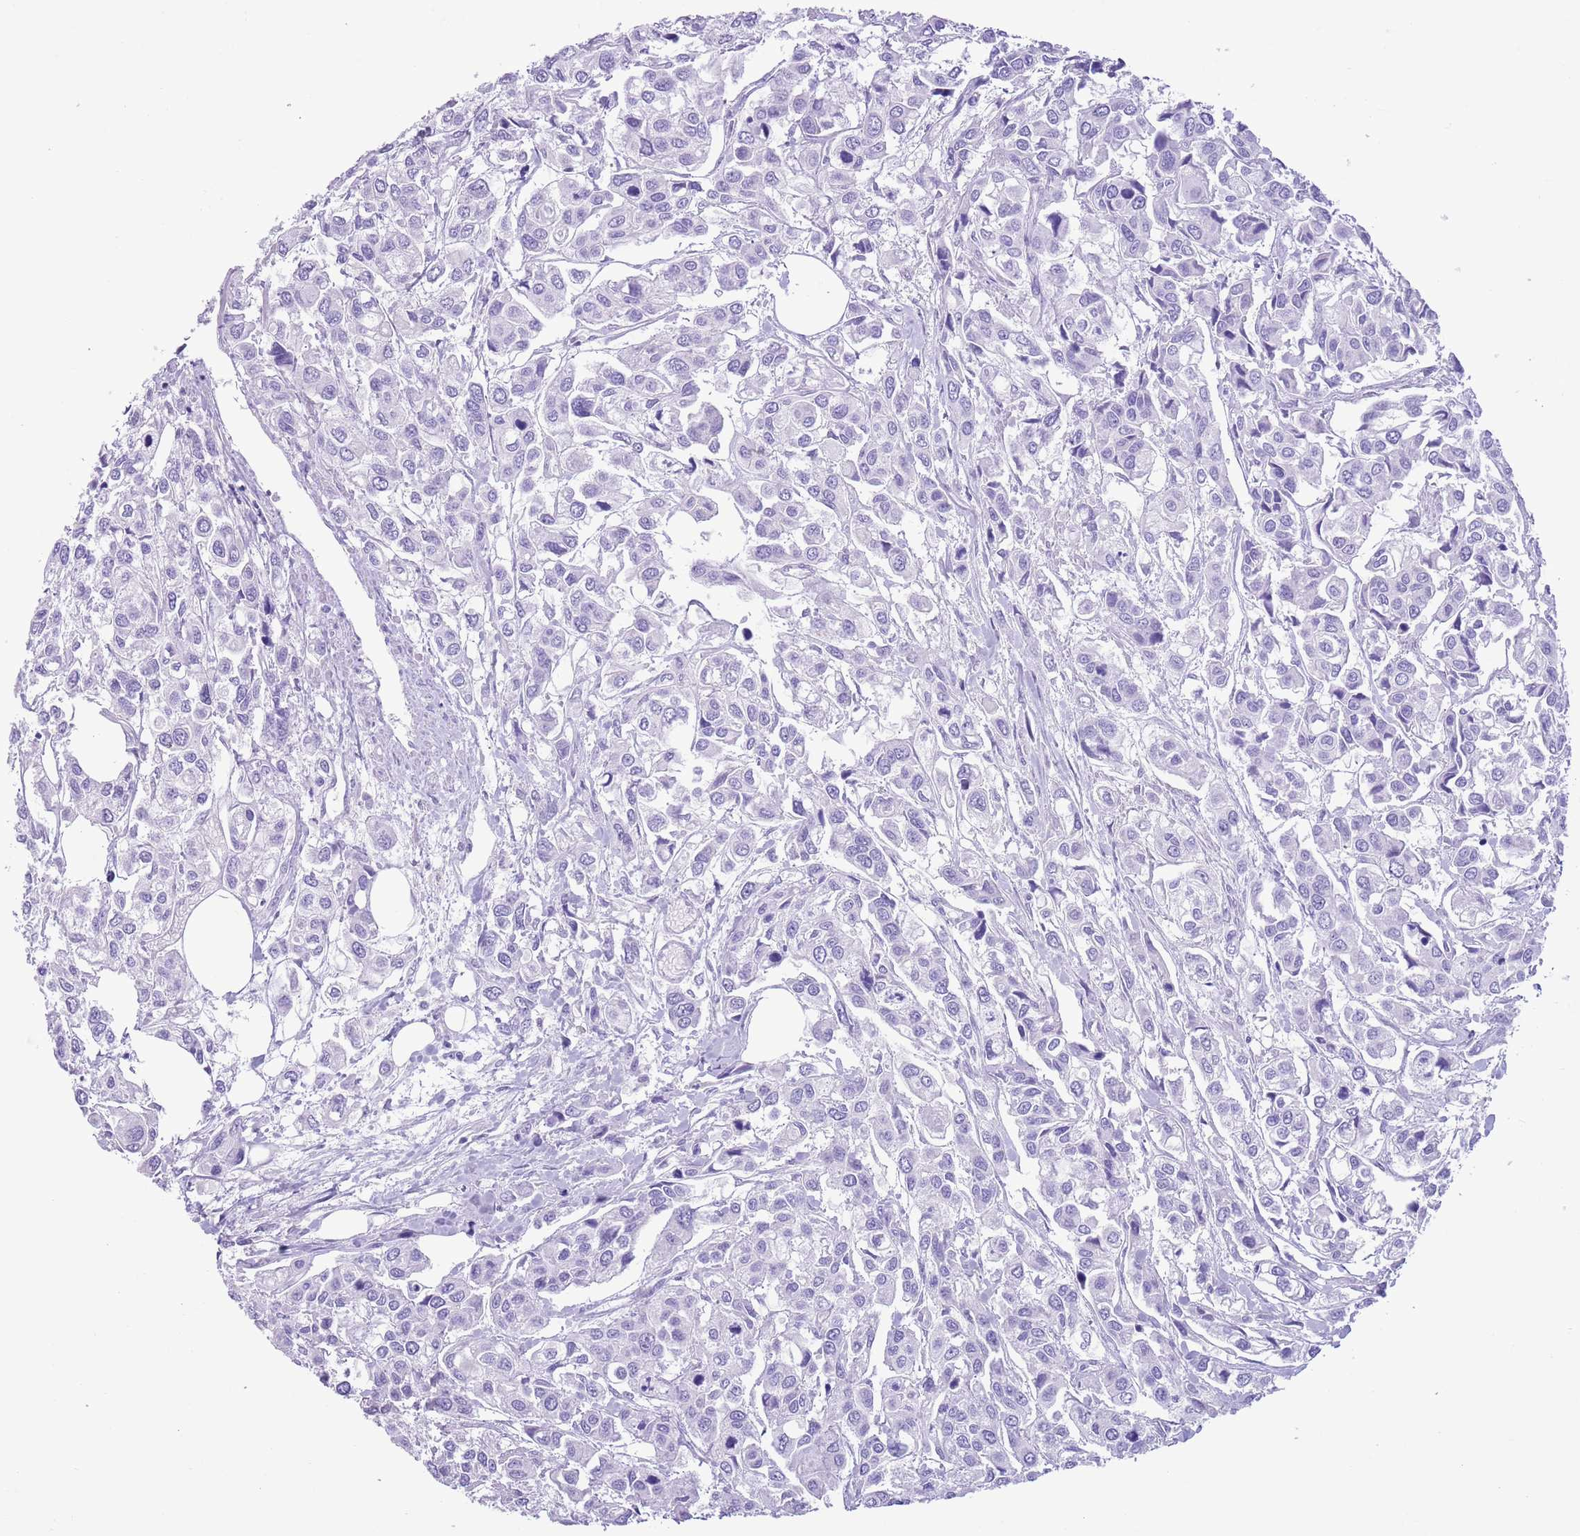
{"staining": {"intensity": "negative", "quantity": "none", "location": "none"}, "tissue": "urothelial cancer", "cell_type": "Tumor cells", "image_type": "cancer", "snomed": [{"axis": "morphology", "description": "Urothelial carcinoma, High grade"}, {"axis": "topography", "description": "Urinary bladder"}], "caption": "This is an IHC photomicrograph of human urothelial carcinoma (high-grade). There is no positivity in tumor cells.", "gene": "TBC1D10B", "patient": {"sex": "male", "age": 67}}